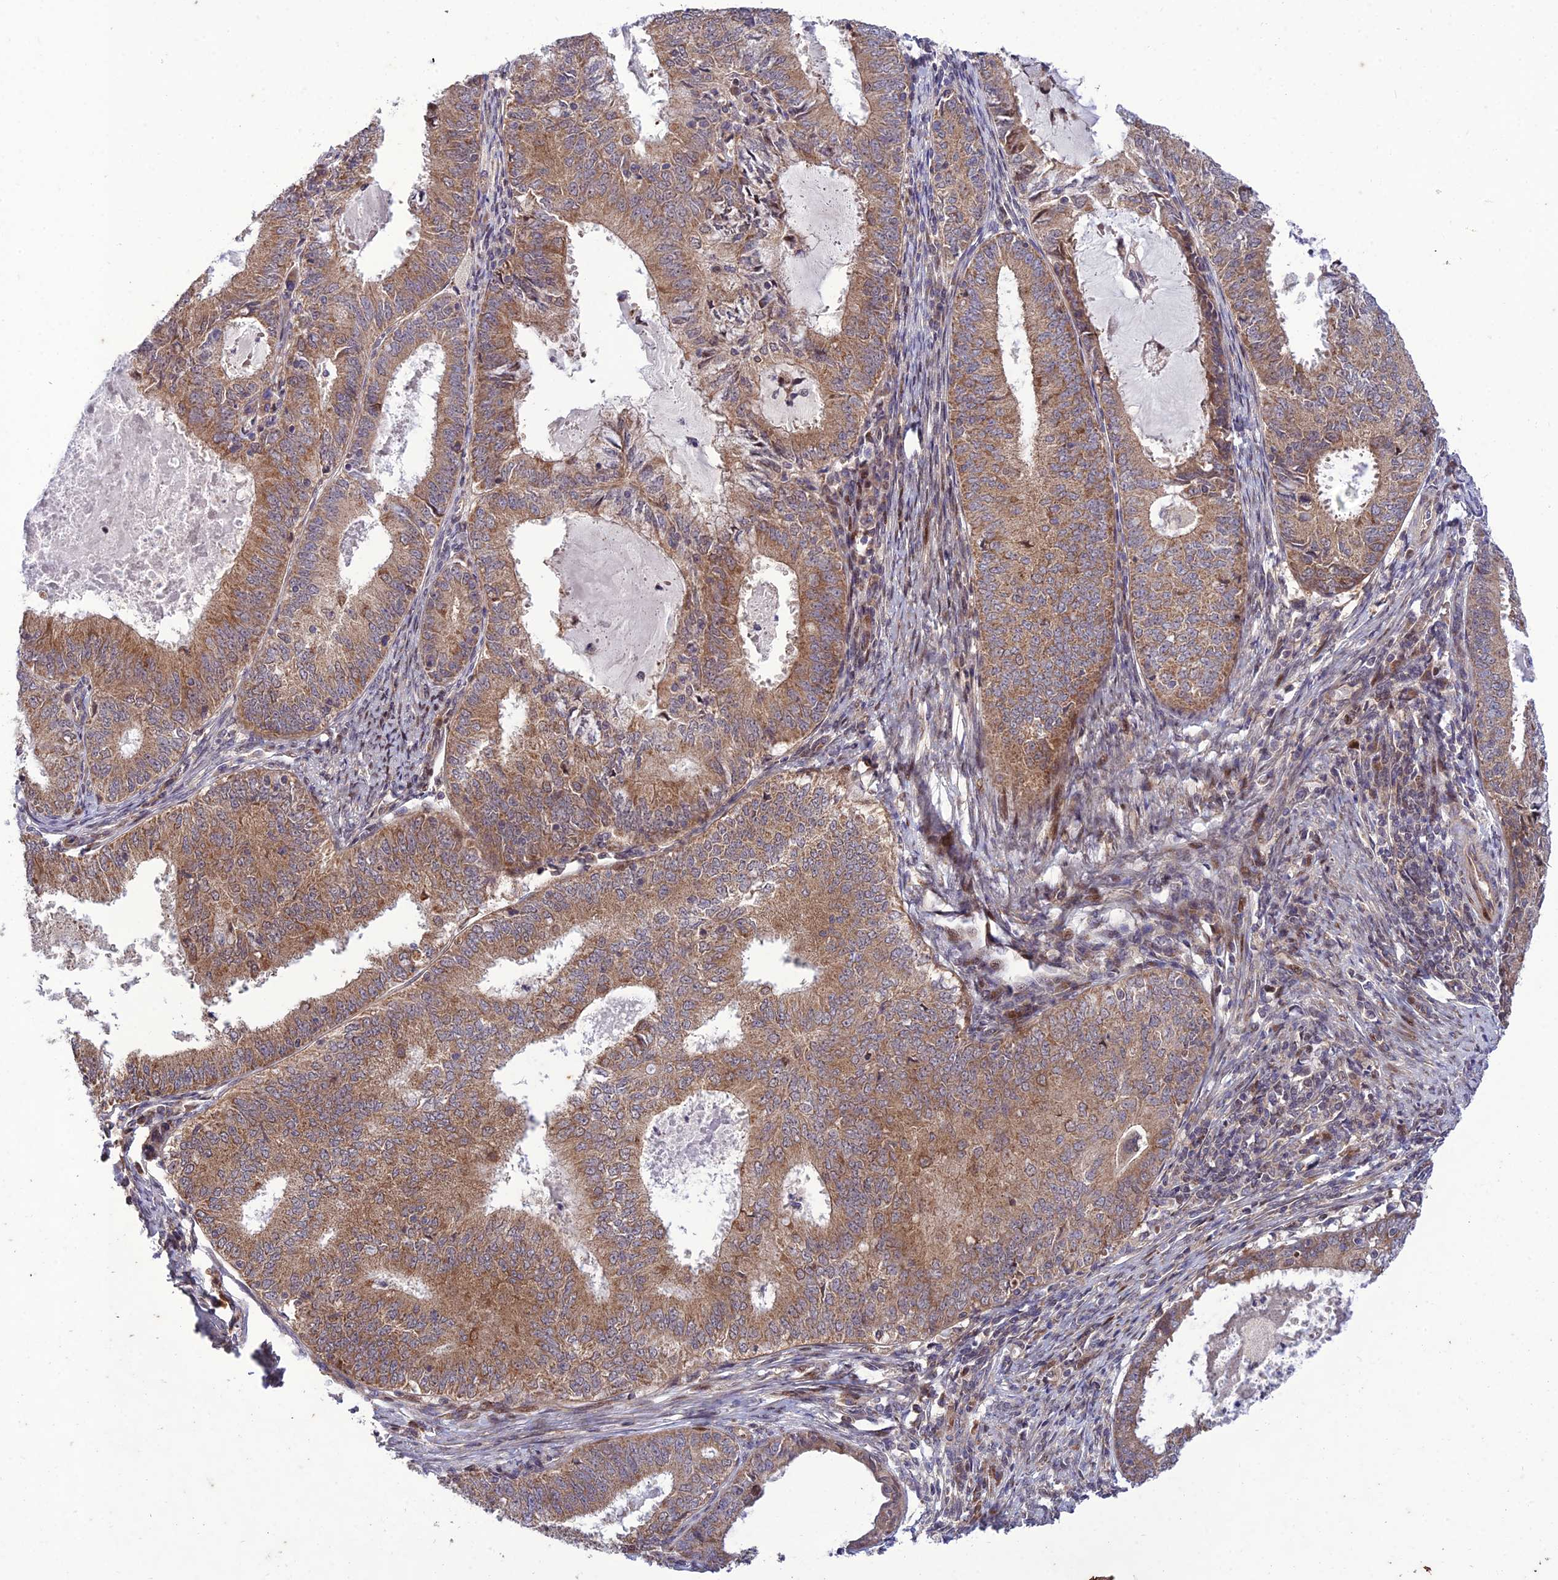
{"staining": {"intensity": "moderate", "quantity": ">75%", "location": "cytoplasmic/membranous"}, "tissue": "endometrial cancer", "cell_type": "Tumor cells", "image_type": "cancer", "snomed": [{"axis": "morphology", "description": "Adenocarcinoma, NOS"}, {"axis": "topography", "description": "Endometrium"}], "caption": "A histopathology image showing moderate cytoplasmic/membranous positivity in approximately >75% of tumor cells in endometrial adenocarcinoma, as visualized by brown immunohistochemical staining.", "gene": "PLEKHG2", "patient": {"sex": "female", "age": 57}}